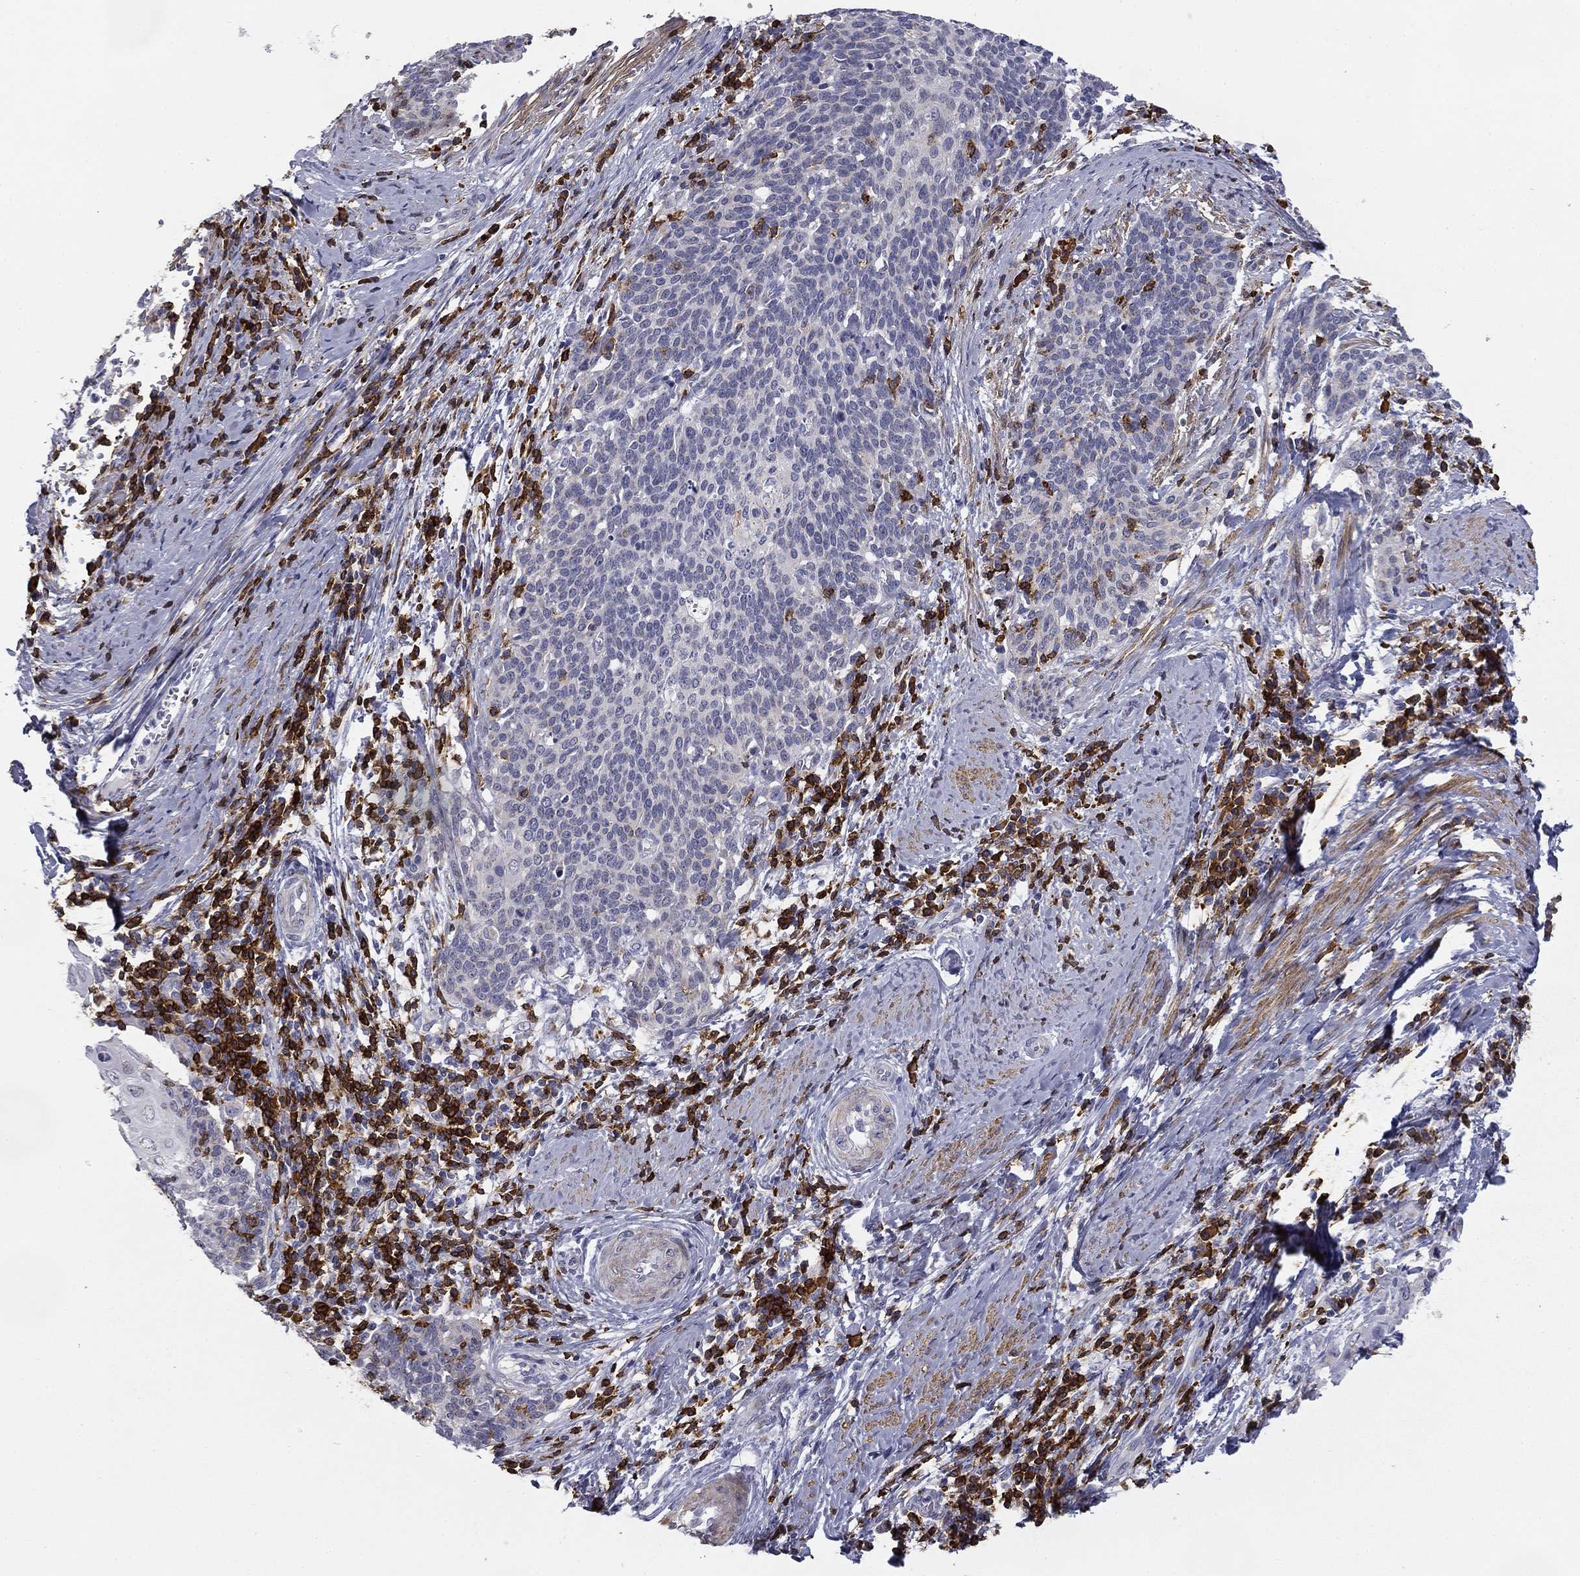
{"staining": {"intensity": "negative", "quantity": "none", "location": "none"}, "tissue": "cervical cancer", "cell_type": "Tumor cells", "image_type": "cancer", "snomed": [{"axis": "morphology", "description": "Squamous cell carcinoma, NOS"}, {"axis": "topography", "description": "Cervix"}], "caption": "Micrograph shows no significant protein staining in tumor cells of cervical squamous cell carcinoma.", "gene": "TRAT1", "patient": {"sex": "female", "age": 39}}